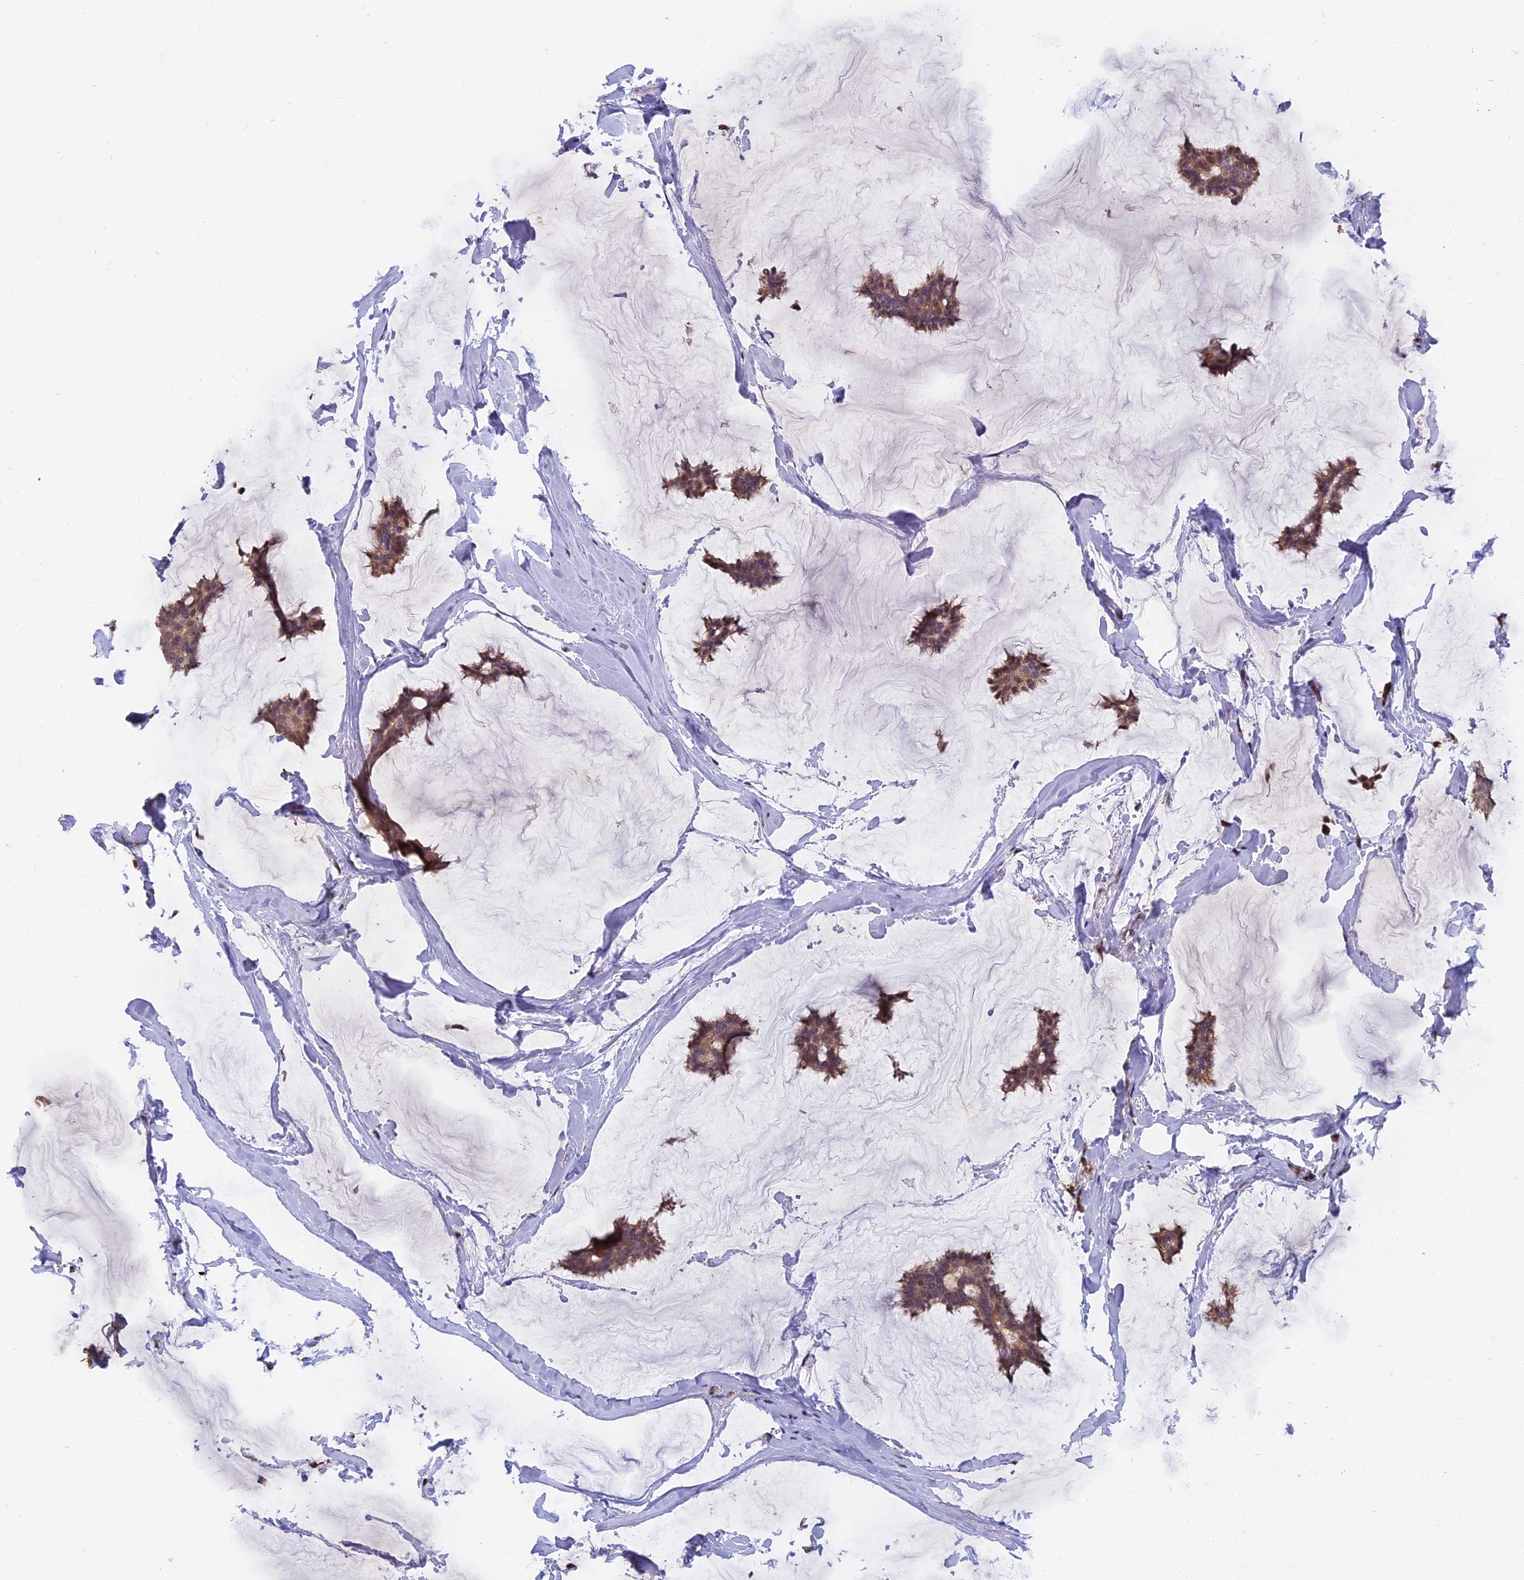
{"staining": {"intensity": "moderate", "quantity": ">75%", "location": "cytoplasmic/membranous,nuclear"}, "tissue": "breast cancer", "cell_type": "Tumor cells", "image_type": "cancer", "snomed": [{"axis": "morphology", "description": "Duct carcinoma"}, {"axis": "topography", "description": "Breast"}], "caption": "The micrograph displays a brown stain indicating the presence of a protein in the cytoplasmic/membranous and nuclear of tumor cells in breast cancer.", "gene": "FAM118B", "patient": {"sex": "female", "age": 93}}